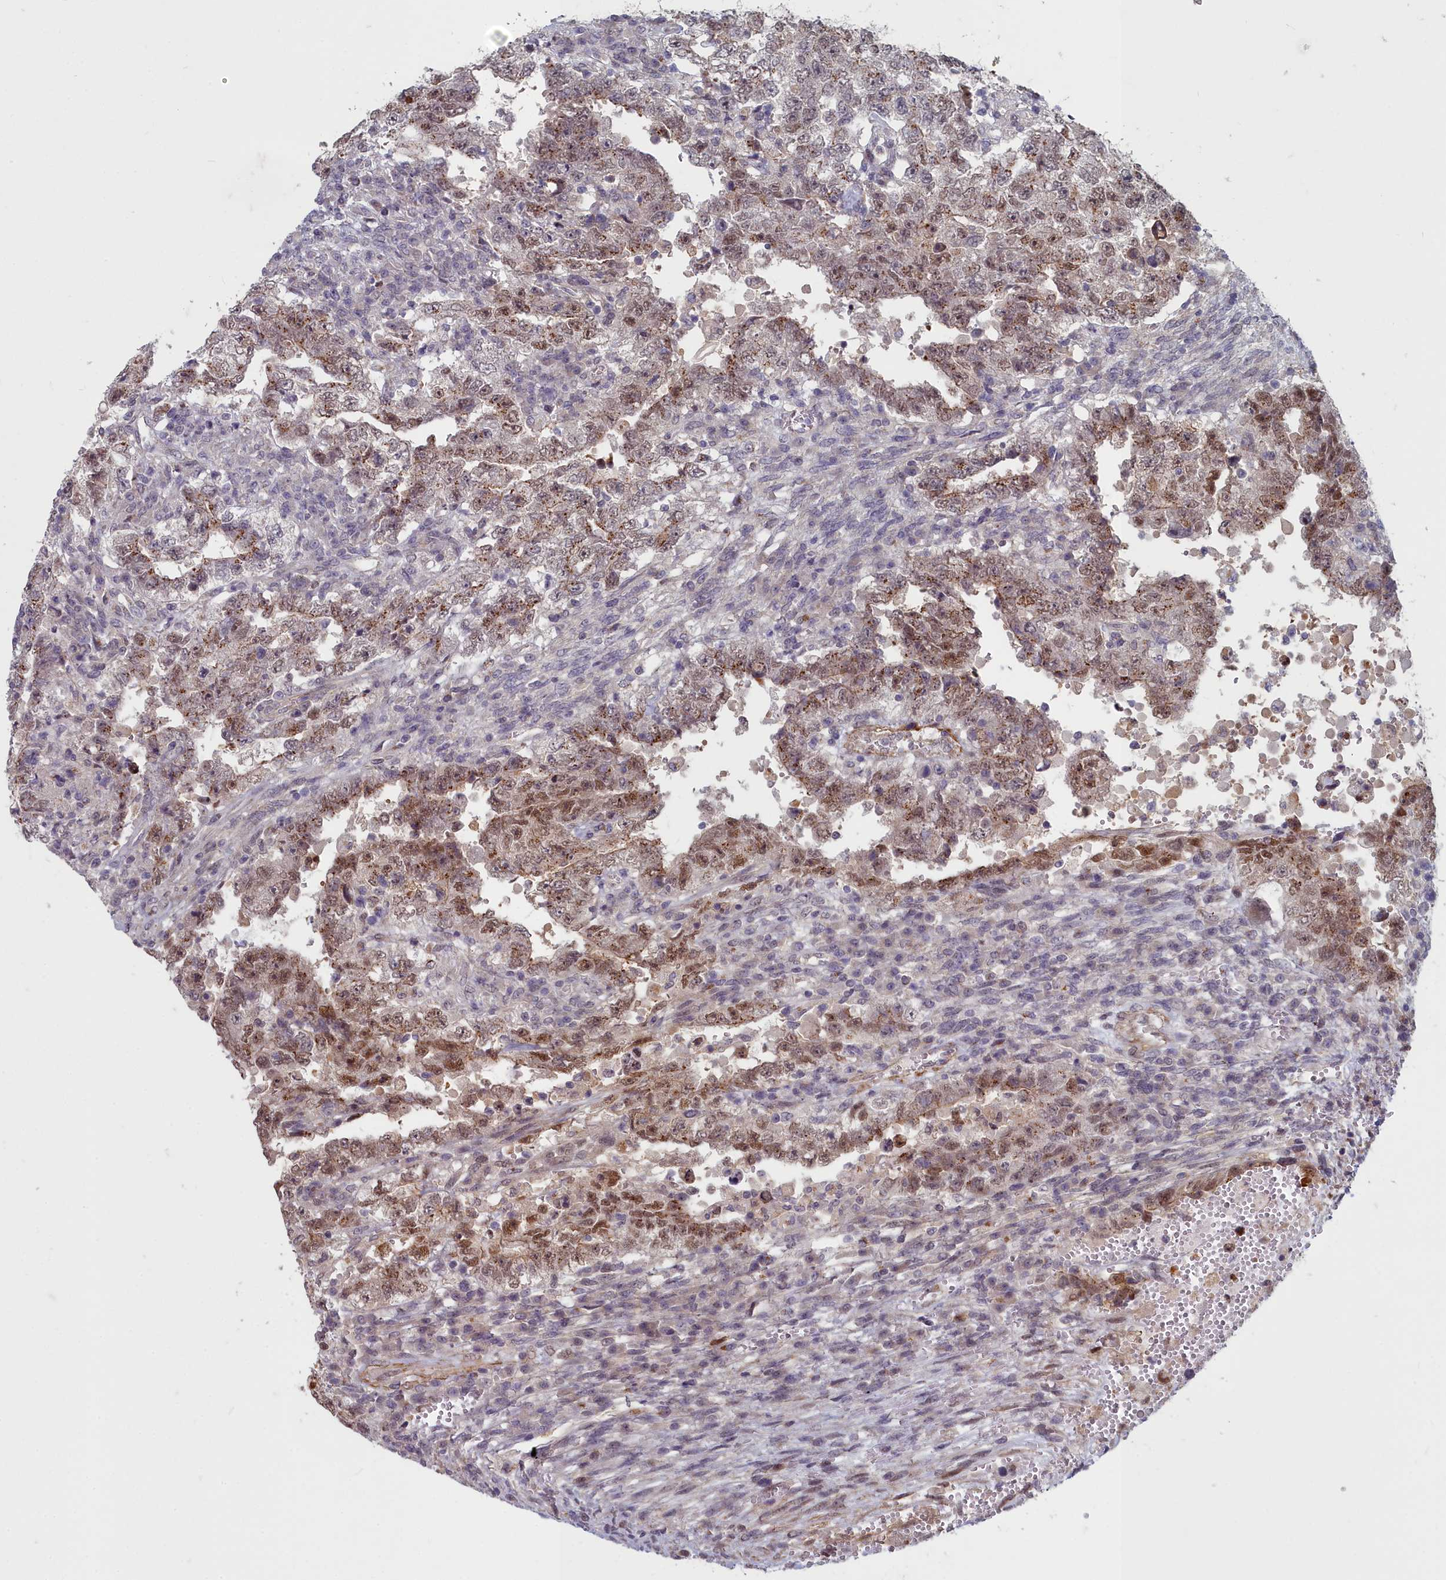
{"staining": {"intensity": "moderate", "quantity": ">75%", "location": "cytoplasmic/membranous,nuclear"}, "tissue": "testis cancer", "cell_type": "Tumor cells", "image_type": "cancer", "snomed": [{"axis": "morphology", "description": "Carcinoma, Embryonal, NOS"}, {"axis": "topography", "description": "Testis"}], "caption": "Immunohistochemistry (DAB (3,3'-diaminobenzidine)) staining of human testis cancer (embryonal carcinoma) reveals moderate cytoplasmic/membranous and nuclear protein expression in about >75% of tumor cells.", "gene": "ZNF626", "patient": {"sex": "male", "age": 26}}